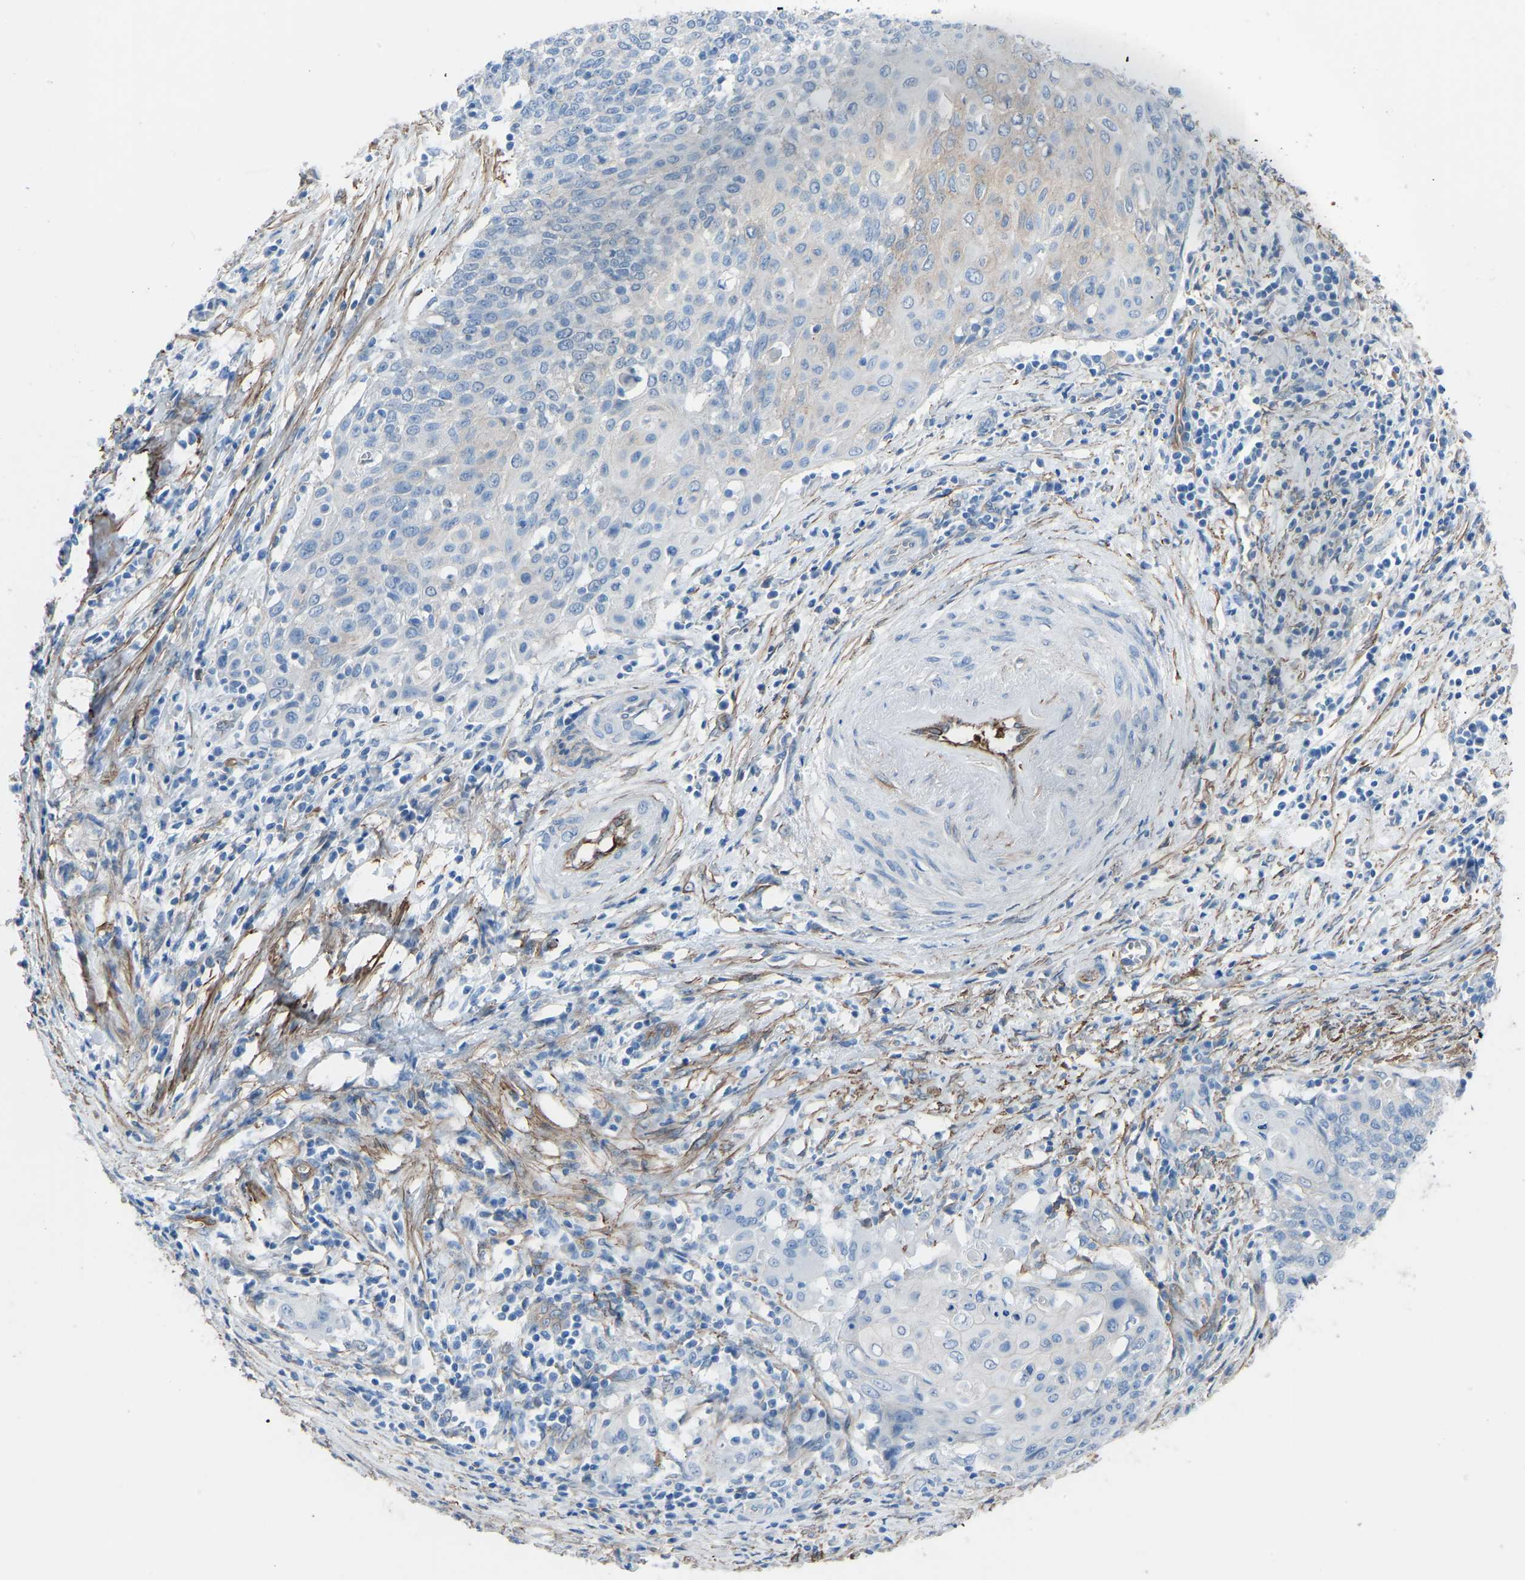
{"staining": {"intensity": "weak", "quantity": "<25%", "location": "cytoplasmic/membranous"}, "tissue": "cervical cancer", "cell_type": "Tumor cells", "image_type": "cancer", "snomed": [{"axis": "morphology", "description": "Squamous cell carcinoma, NOS"}, {"axis": "topography", "description": "Cervix"}], "caption": "Cervical cancer was stained to show a protein in brown. There is no significant expression in tumor cells.", "gene": "MYH10", "patient": {"sex": "female", "age": 39}}